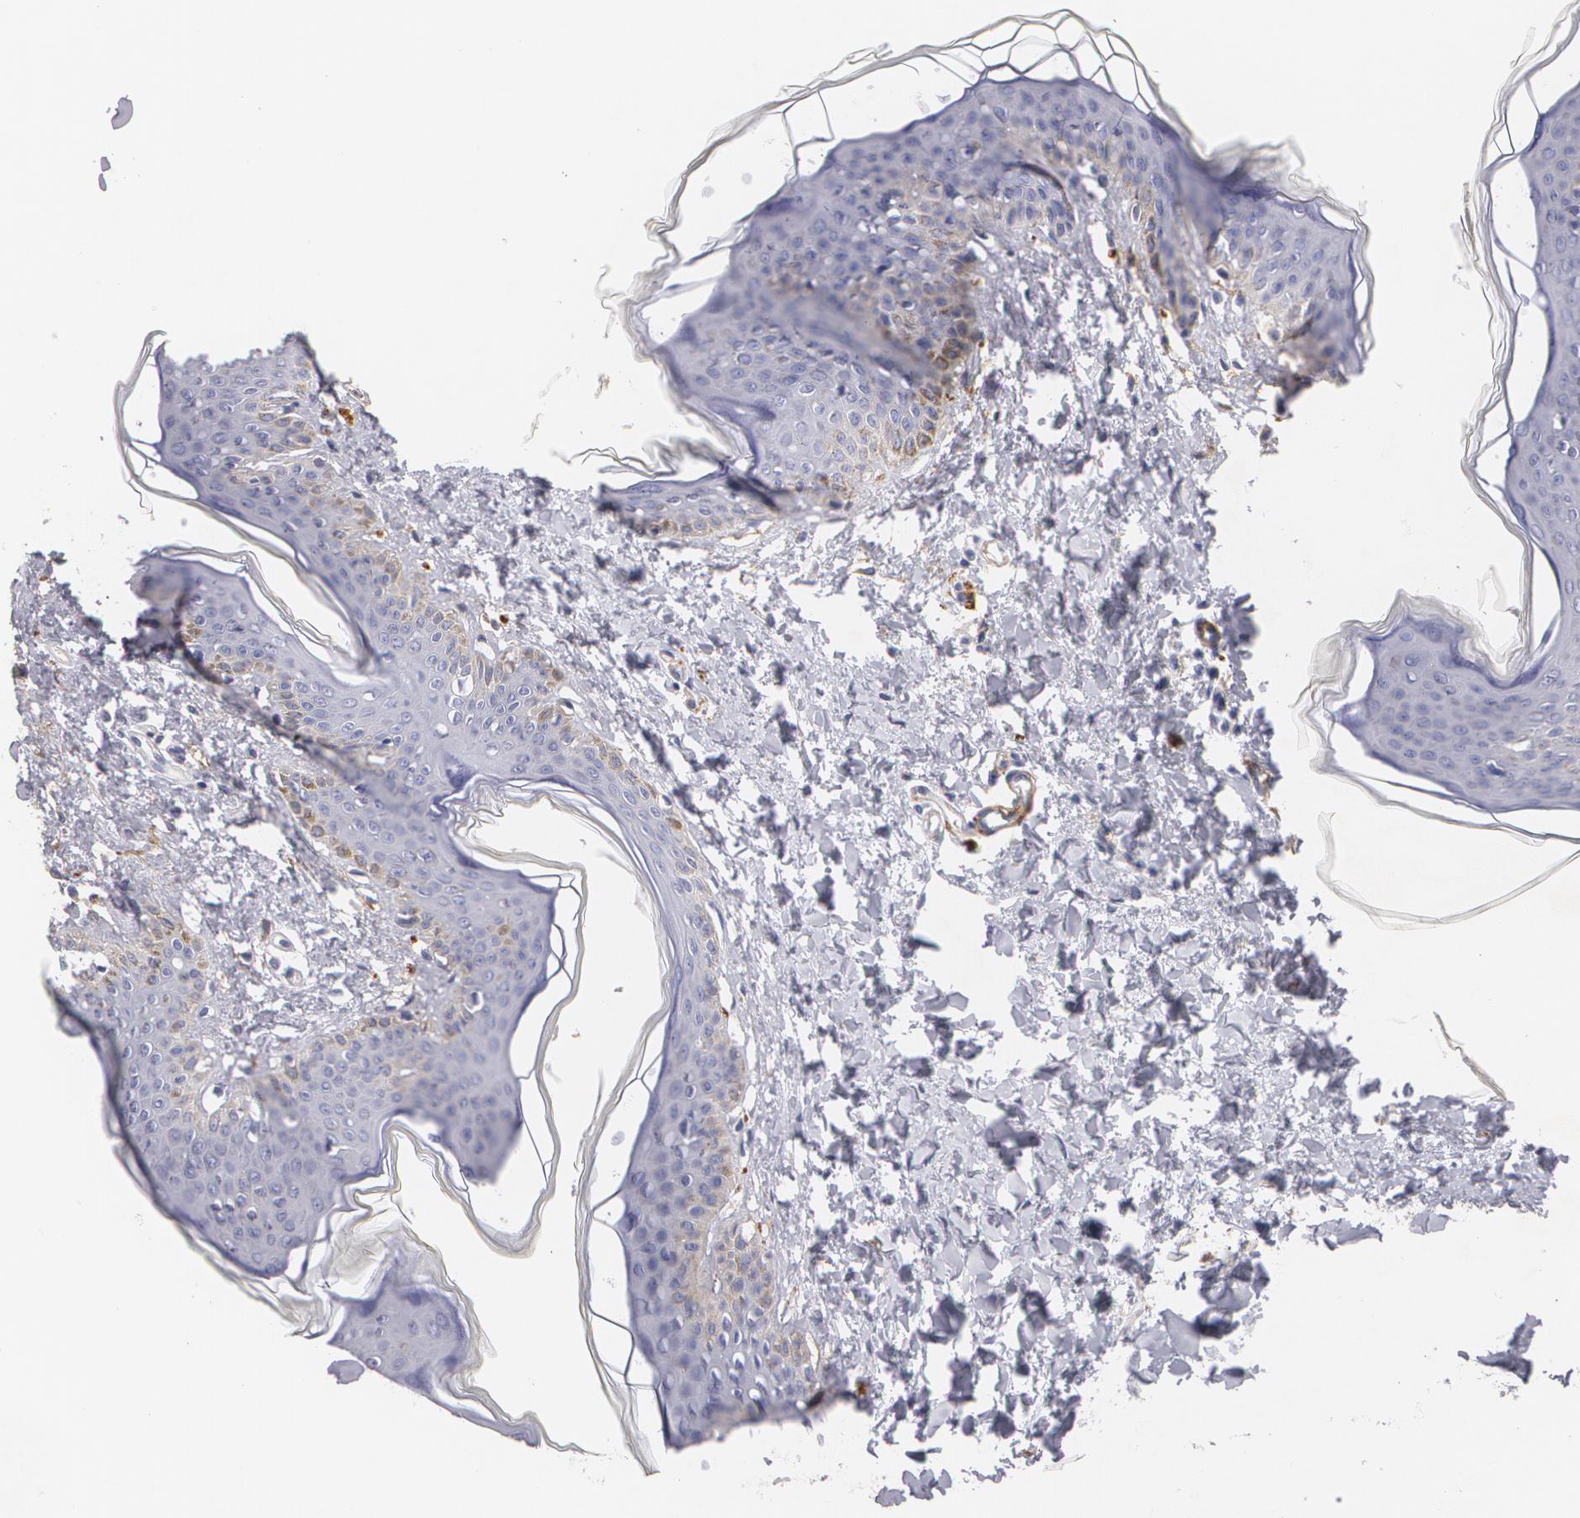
{"staining": {"intensity": "negative", "quantity": "none", "location": "none"}, "tissue": "skin", "cell_type": "Fibroblasts", "image_type": "normal", "snomed": [{"axis": "morphology", "description": "Normal tissue, NOS"}, {"axis": "topography", "description": "Skin"}], "caption": "High magnification brightfield microscopy of unremarkable skin stained with DAB (brown) and counterstained with hematoxylin (blue): fibroblasts show no significant staining. (IHC, brightfield microscopy, high magnification).", "gene": "NGFR", "patient": {"sex": "female", "age": 17}}